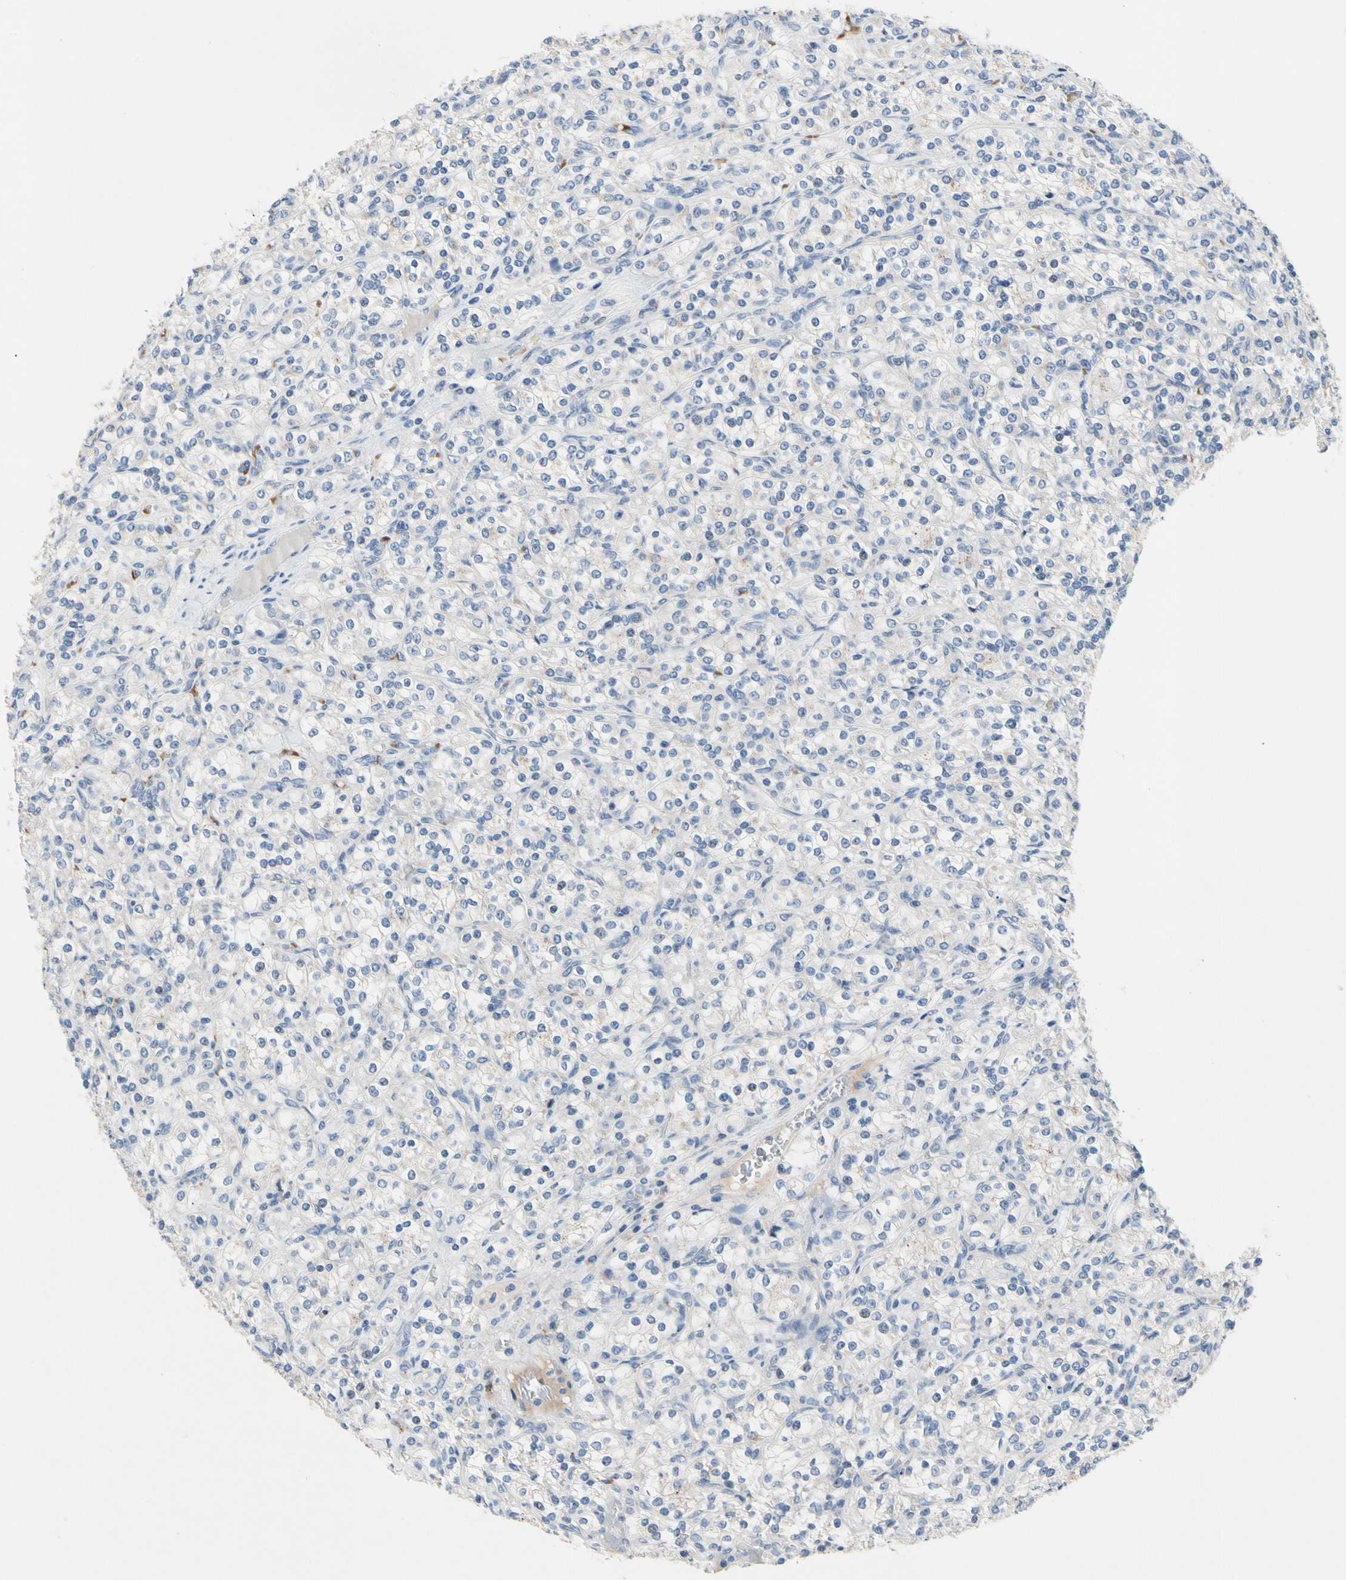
{"staining": {"intensity": "weak", "quantity": "<25%", "location": "cytoplasmic/membranous"}, "tissue": "renal cancer", "cell_type": "Tumor cells", "image_type": "cancer", "snomed": [{"axis": "morphology", "description": "Adenocarcinoma, NOS"}, {"axis": "topography", "description": "Kidney"}], "caption": "A high-resolution histopathology image shows immunohistochemistry staining of adenocarcinoma (renal), which exhibits no significant positivity in tumor cells. (Stains: DAB (3,3'-diaminobenzidine) IHC with hematoxylin counter stain, Microscopy: brightfield microscopy at high magnification).", "gene": "RETSAT", "patient": {"sex": "male", "age": 77}}